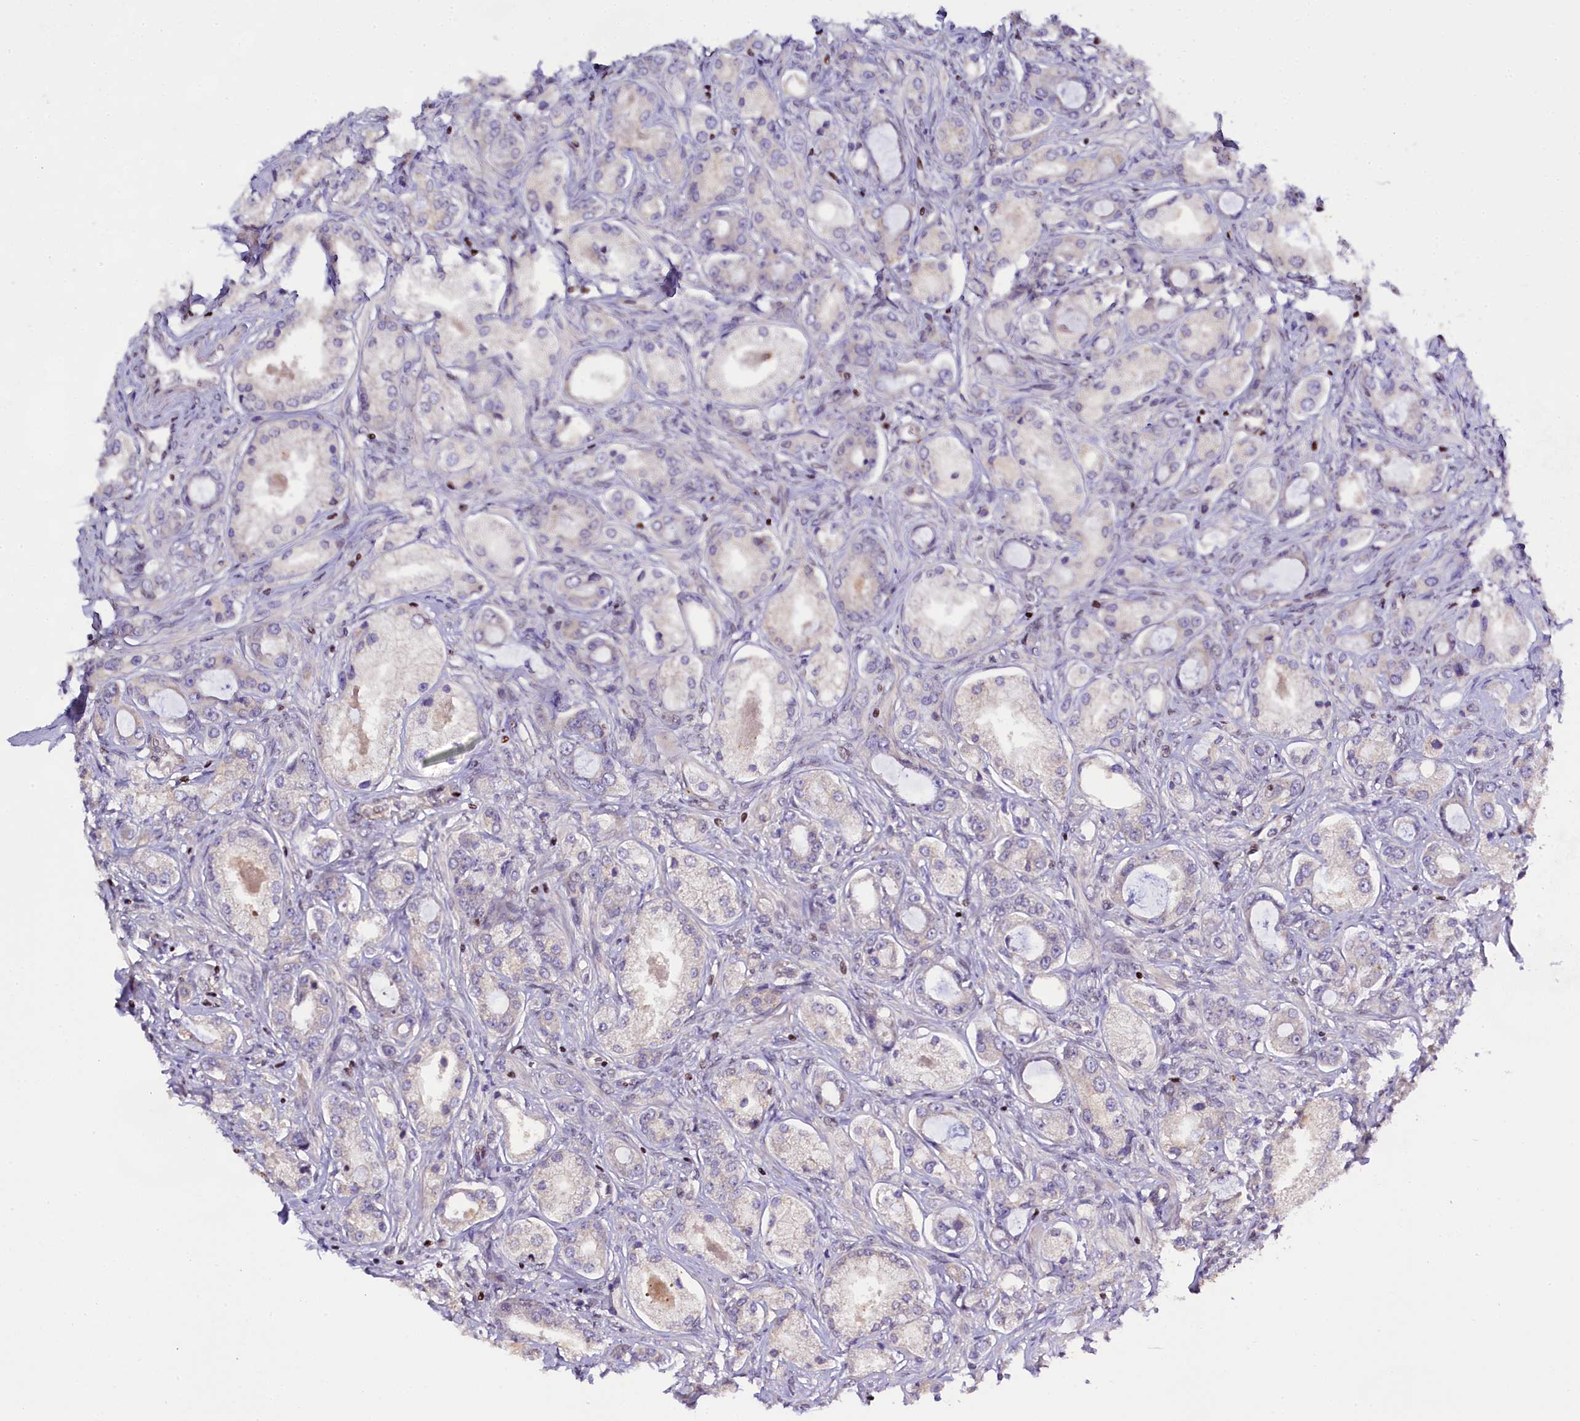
{"staining": {"intensity": "negative", "quantity": "none", "location": "none"}, "tissue": "prostate cancer", "cell_type": "Tumor cells", "image_type": "cancer", "snomed": [{"axis": "morphology", "description": "Adenocarcinoma, Low grade"}, {"axis": "topography", "description": "Prostate"}], "caption": "Immunohistochemistry of human prostate cancer displays no expression in tumor cells. Nuclei are stained in blue.", "gene": "SP4", "patient": {"sex": "male", "age": 68}}